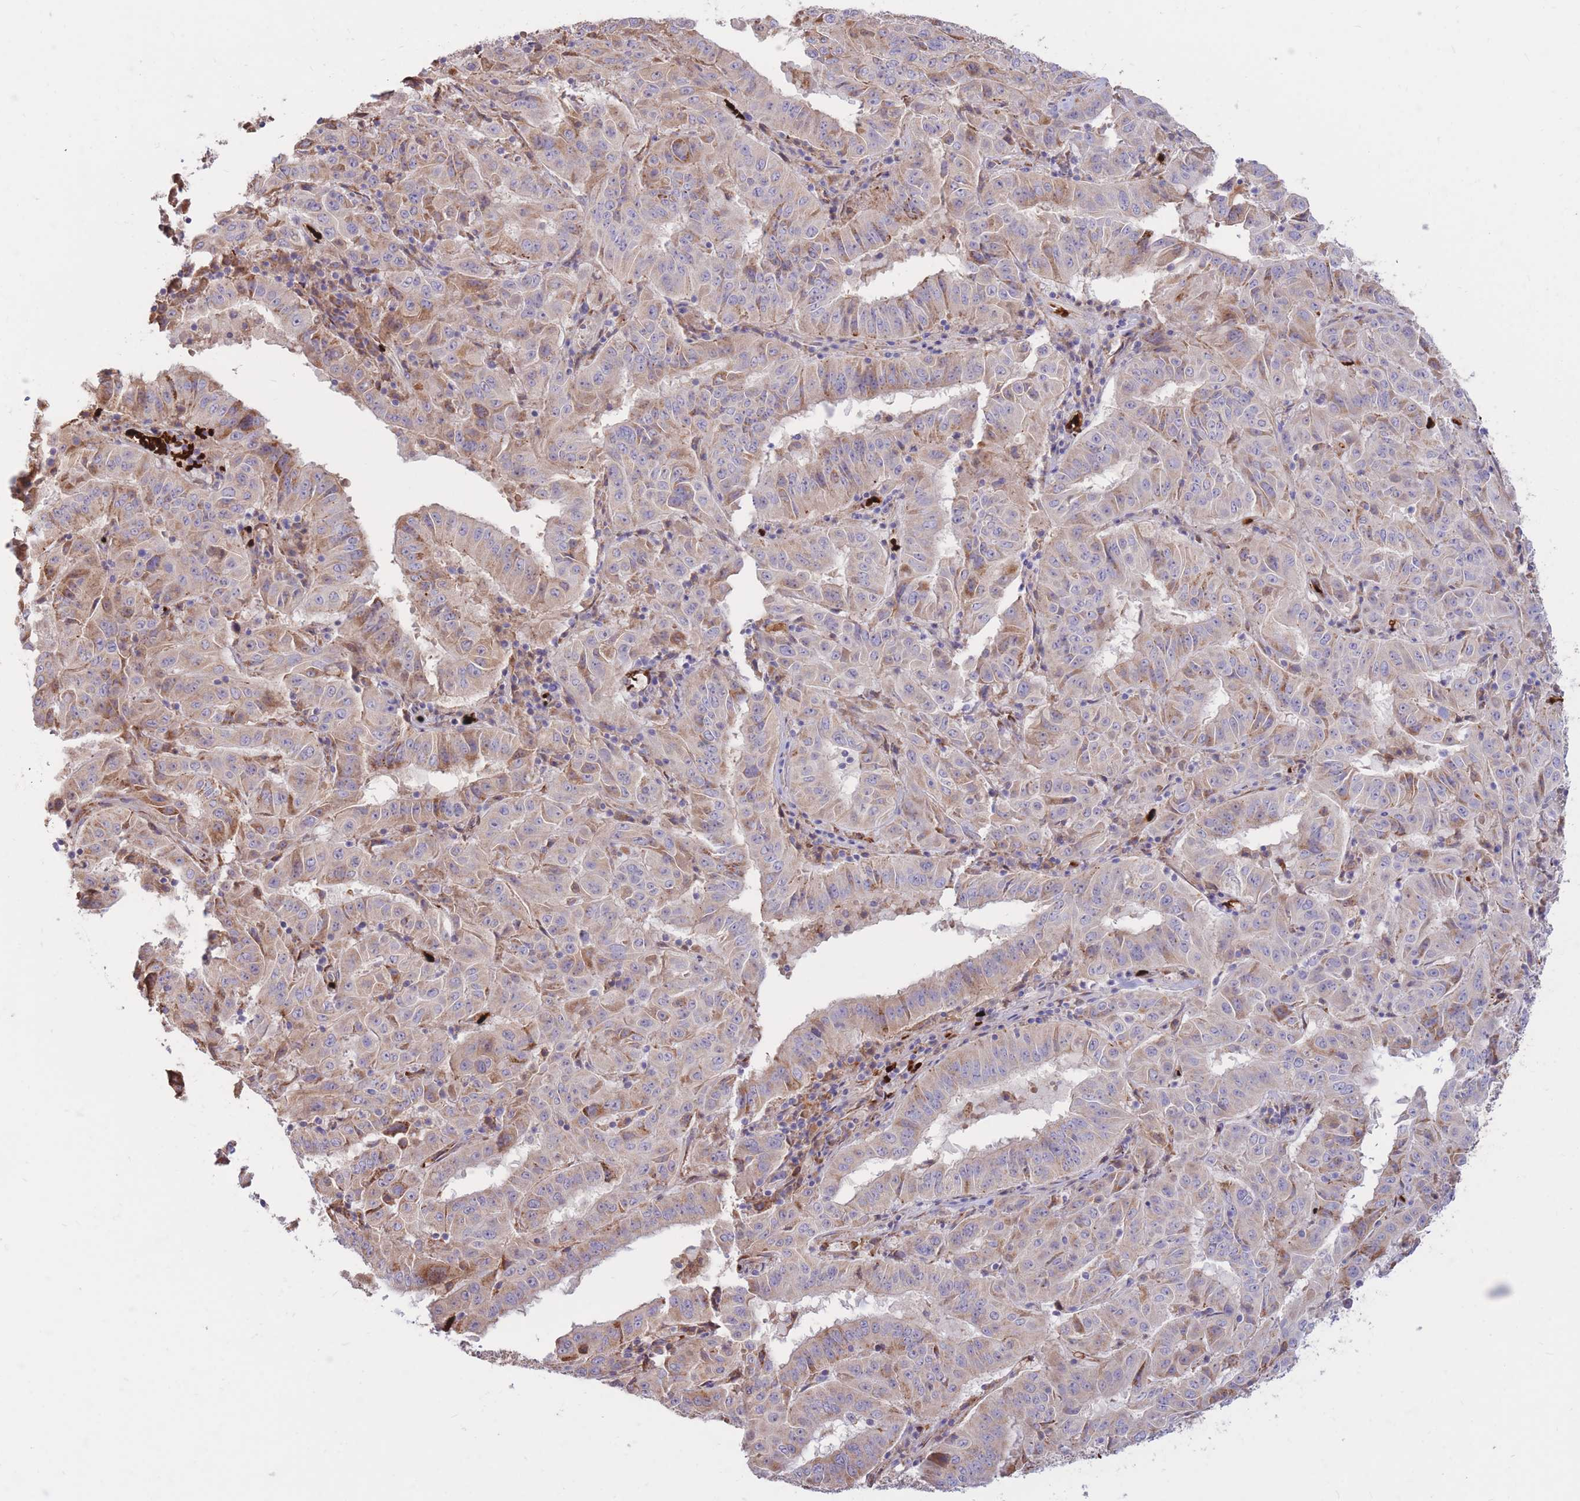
{"staining": {"intensity": "weak", "quantity": "25%-75%", "location": "cytoplasmic/membranous"}, "tissue": "pancreatic cancer", "cell_type": "Tumor cells", "image_type": "cancer", "snomed": [{"axis": "morphology", "description": "Adenocarcinoma, NOS"}, {"axis": "topography", "description": "Pancreas"}], "caption": "A brown stain shows weak cytoplasmic/membranous expression of a protein in human pancreatic cancer tumor cells.", "gene": "ATP10D", "patient": {"sex": "male", "age": 63}}